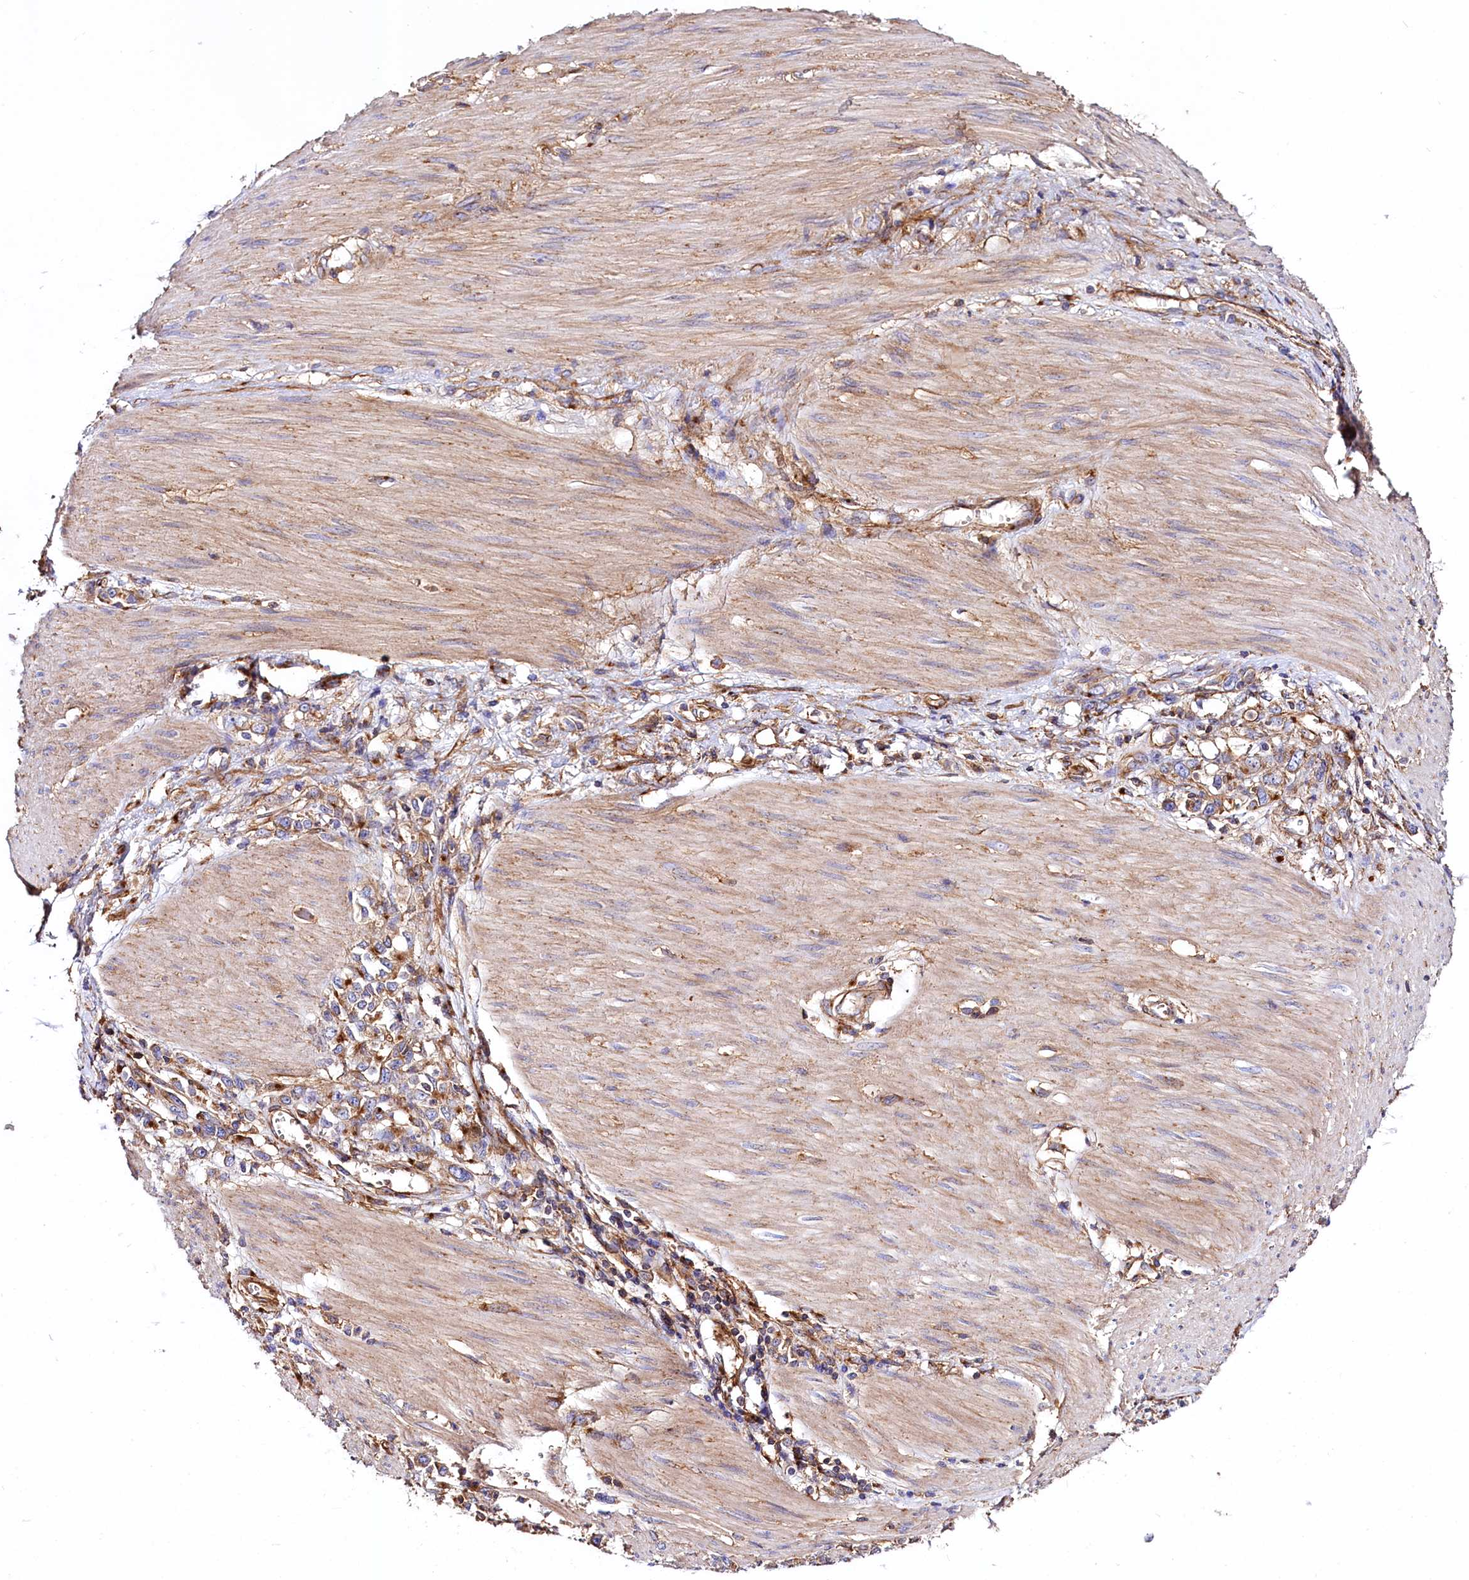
{"staining": {"intensity": "weak", "quantity": "25%-75%", "location": "cytoplasmic/membranous"}, "tissue": "stomach cancer", "cell_type": "Tumor cells", "image_type": "cancer", "snomed": [{"axis": "morphology", "description": "Adenocarcinoma, NOS"}, {"axis": "topography", "description": "Stomach"}], "caption": "Stomach adenocarcinoma was stained to show a protein in brown. There is low levels of weak cytoplasmic/membranous expression in approximately 25%-75% of tumor cells. The staining was performed using DAB (3,3'-diaminobenzidine), with brown indicating positive protein expression. Nuclei are stained blue with hematoxylin.", "gene": "ANO6", "patient": {"sex": "female", "age": 76}}